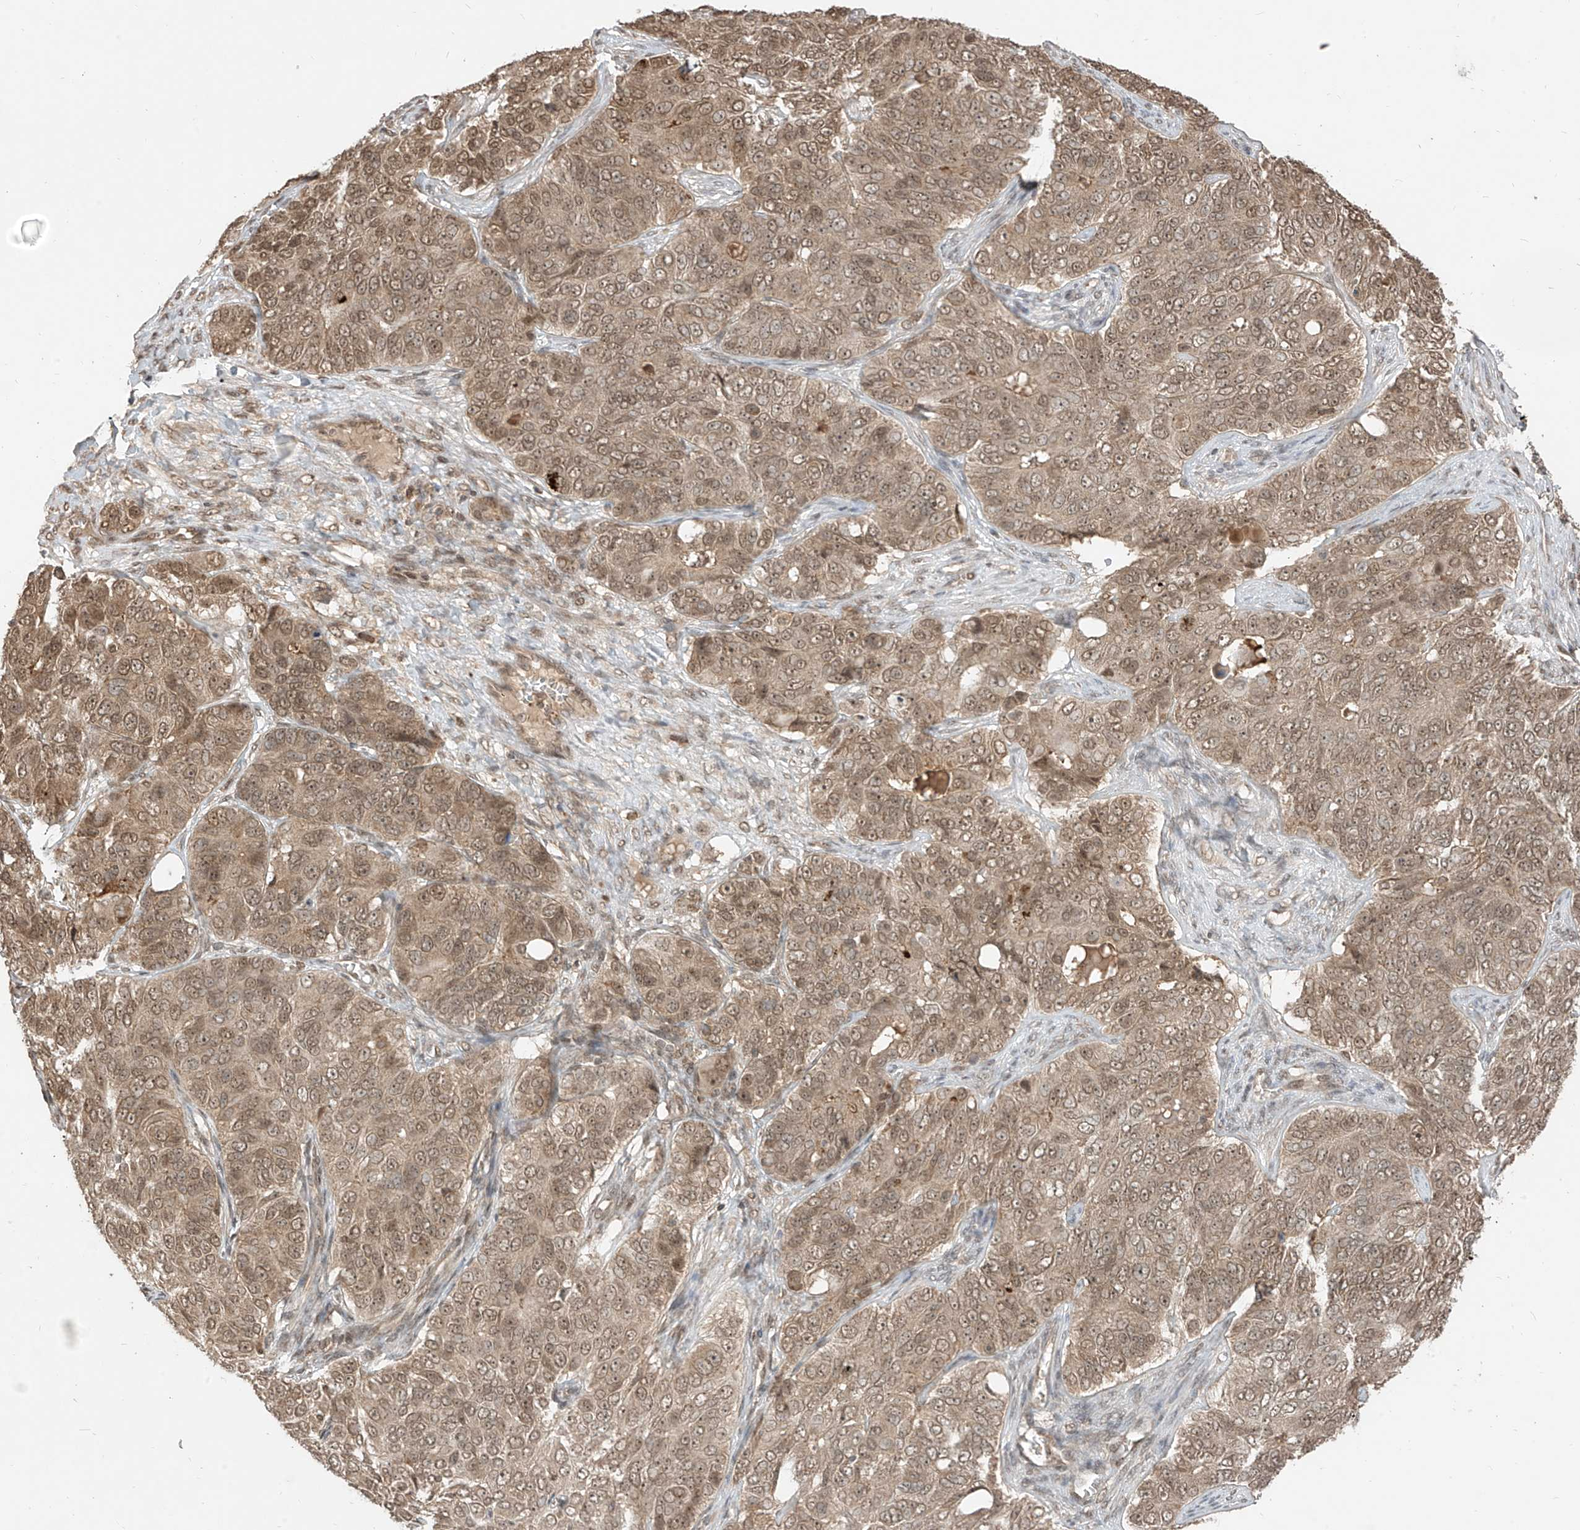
{"staining": {"intensity": "moderate", "quantity": ">75%", "location": "cytoplasmic/membranous,nuclear"}, "tissue": "ovarian cancer", "cell_type": "Tumor cells", "image_type": "cancer", "snomed": [{"axis": "morphology", "description": "Carcinoma, endometroid"}, {"axis": "topography", "description": "Ovary"}], "caption": "Tumor cells reveal medium levels of moderate cytoplasmic/membranous and nuclear staining in about >75% of cells in human endometroid carcinoma (ovarian).", "gene": "LCOR", "patient": {"sex": "female", "age": 51}}